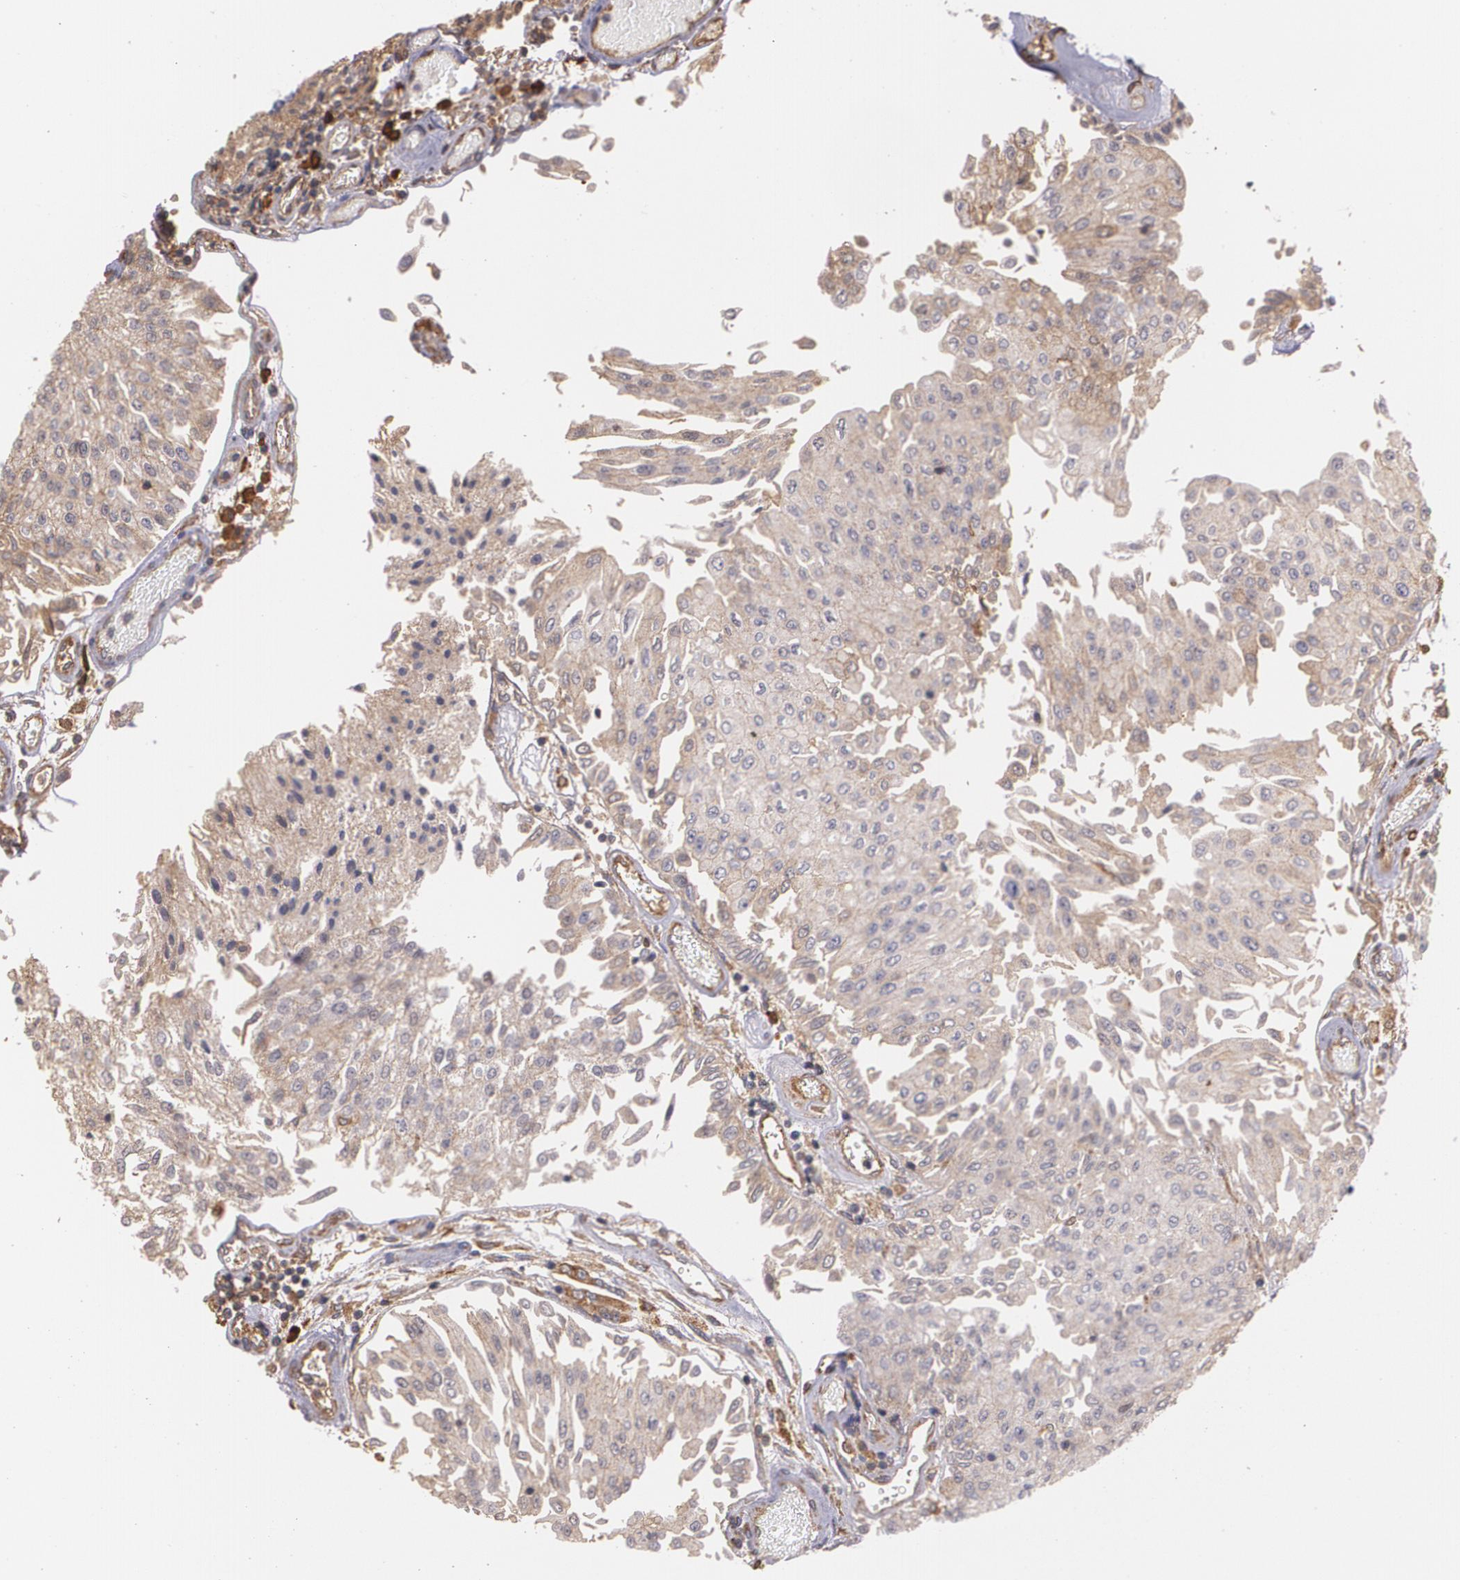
{"staining": {"intensity": "moderate", "quantity": ">75%", "location": "cytoplasmic/membranous"}, "tissue": "urothelial cancer", "cell_type": "Tumor cells", "image_type": "cancer", "snomed": [{"axis": "morphology", "description": "Urothelial carcinoma, Low grade"}, {"axis": "topography", "description": "Urinary bladder"}], "caption": "Tumor cells reveal medium levels of moderate cytoplasmic/membranous staining in approximately >75% of cells in low-grade urothelial carcinoma.", "gene": "ECE1", "patient": {"sex": "male", "age": 86}}